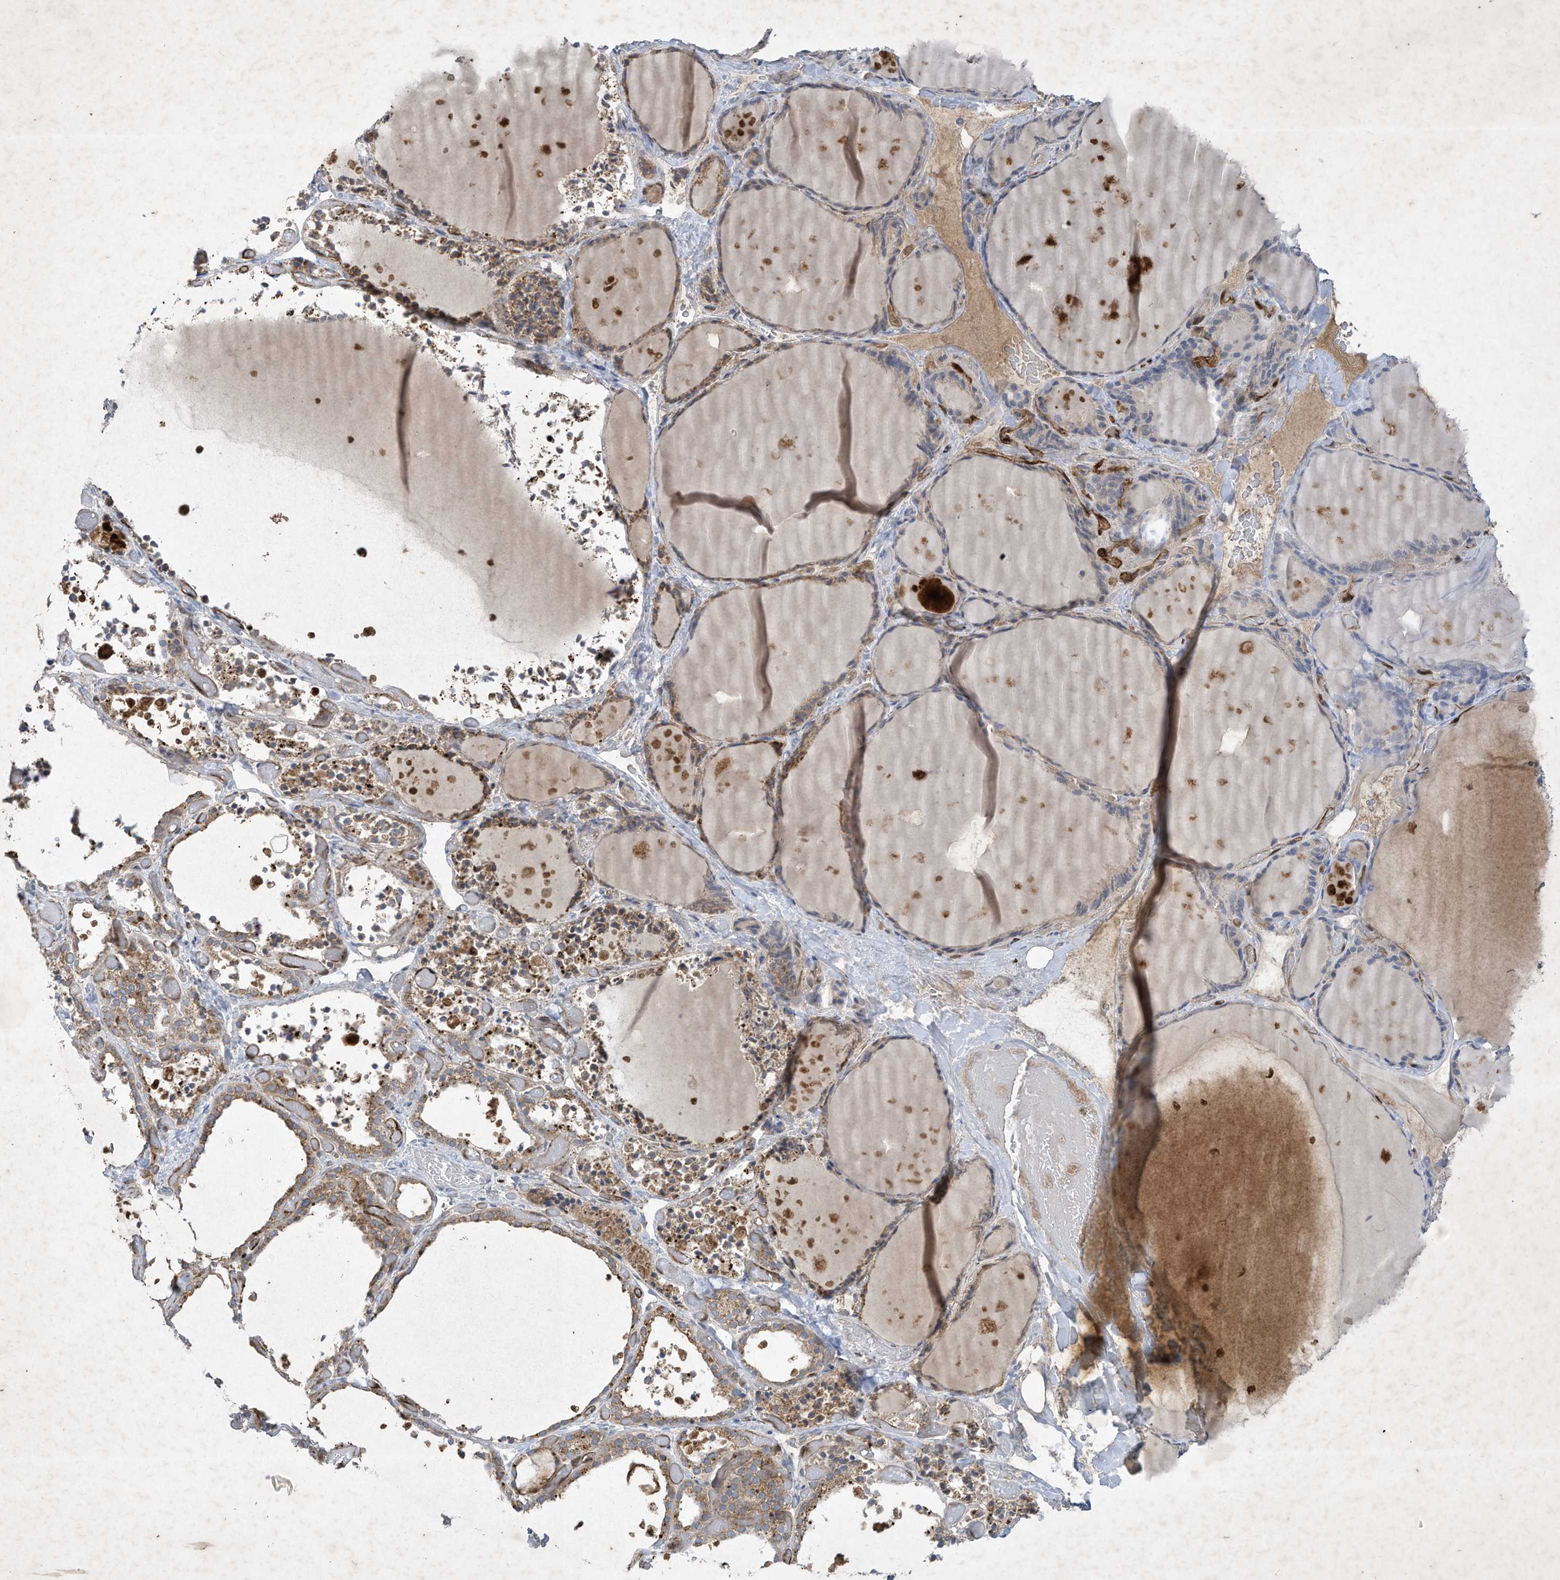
{"staining": {"intensity": "moderate", "quantity": ">75%", "location": "cytoplasmic/membranous"}, "tissue": "thyroid gland", "cell_type": "Glandular cells", "image_type": "normal", "snomed": [{"axis": "morphology", "description": "Normal tissue, NOS"}, {"axis": "topography", "description": "Thyroid gland"}], "caption": "Moderate cytoplasmic/membranous staining is present in approximately >75% of glandular cells in benign thyroid gland.", "gene": "SYNJ2", "patient": {"sex": "female", "age": 44}}